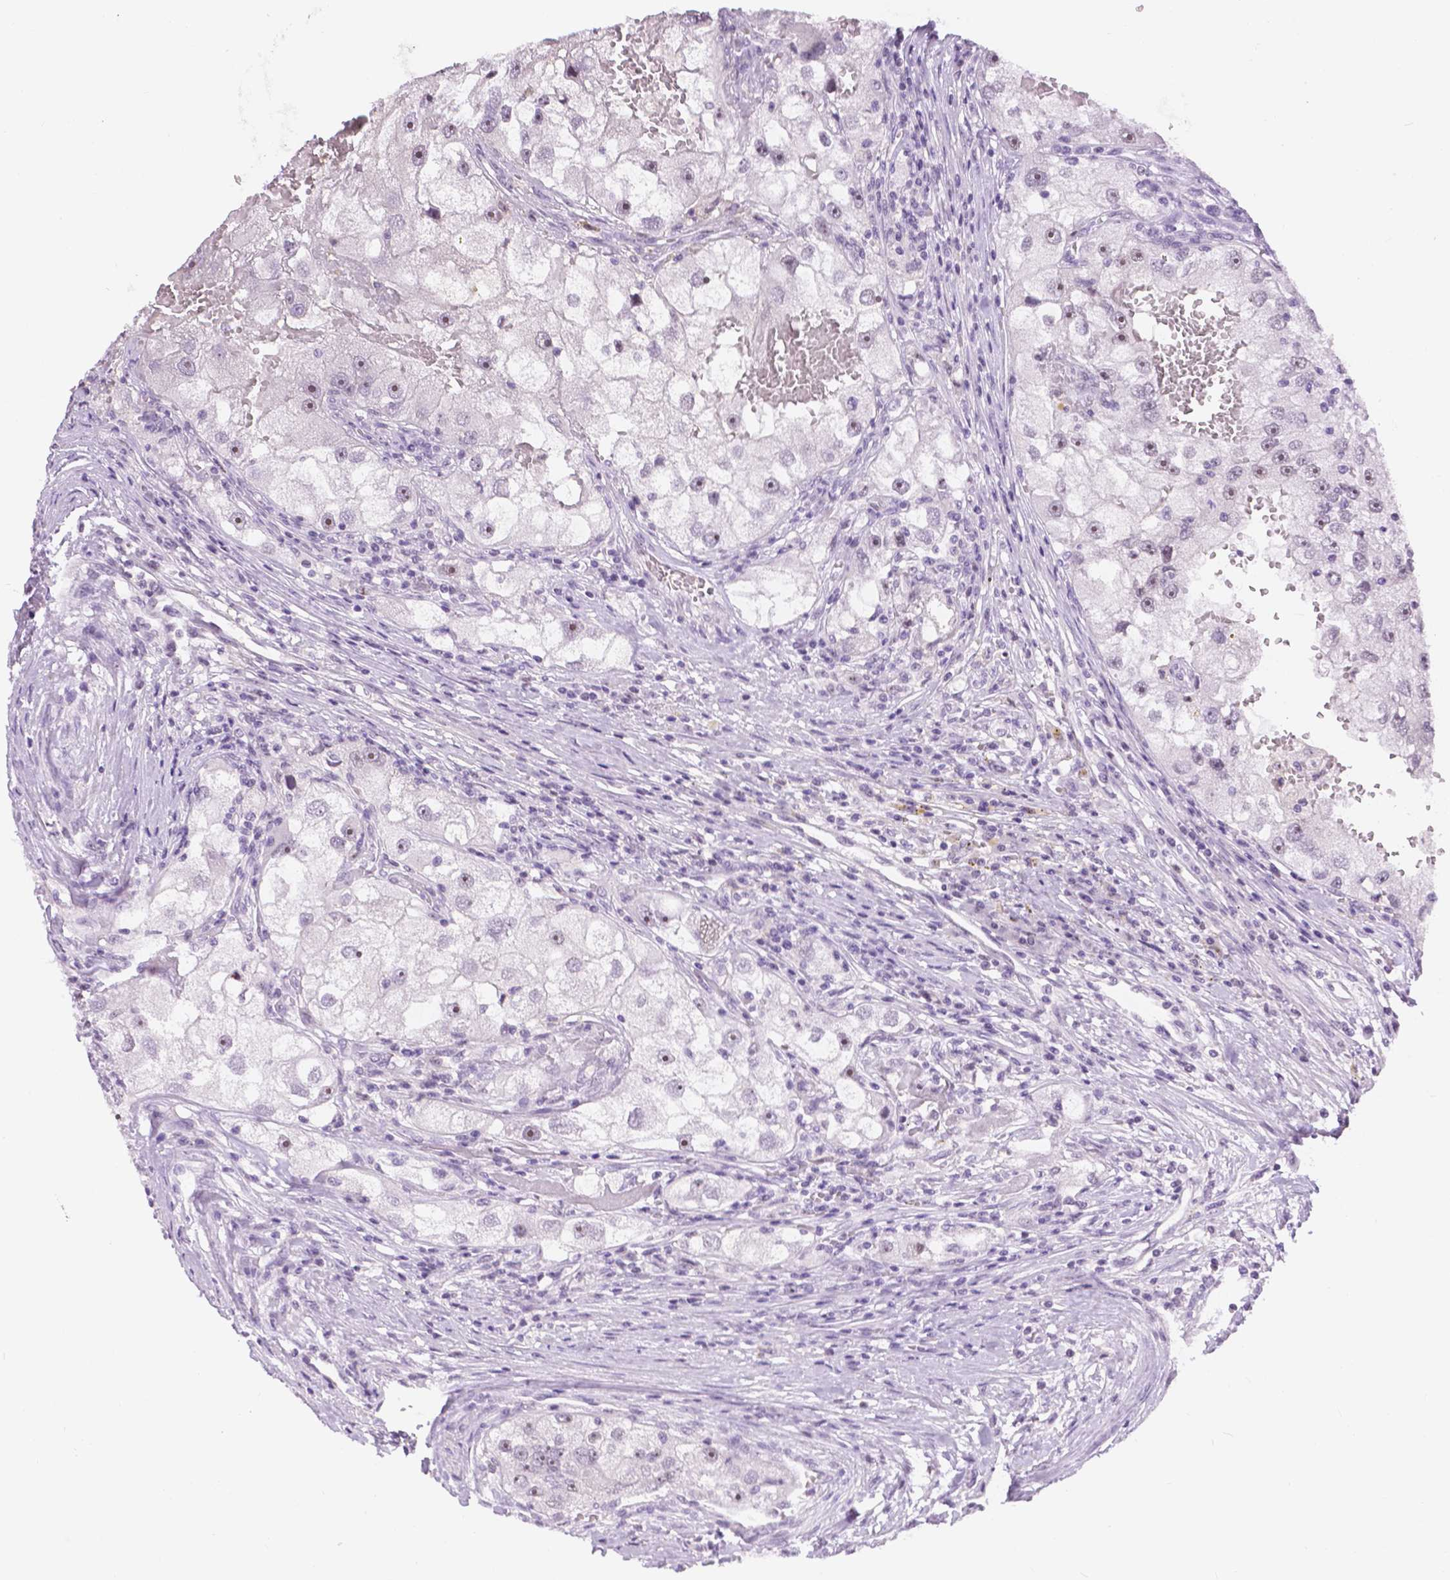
{"staining": {"intensity": "moderate", "quantity": "<25%", "location": "nuclear"}, "tissue": "renal cancer", "cell_type": "Tumor cells", "image_type": "cancer", "snomed": [{"axis": "morphology", "description": "Adenocarcinoma, NOS"}, {"axis": "topography", "description": "Kidney"}], "caption": "Protein positivity by IHC reveals moderate nuclear staining in about <25% of tumor cells in adenocarcinoma (renal).", "gene": "NHP2", "patient": {"sex": "male", "age": 63}}